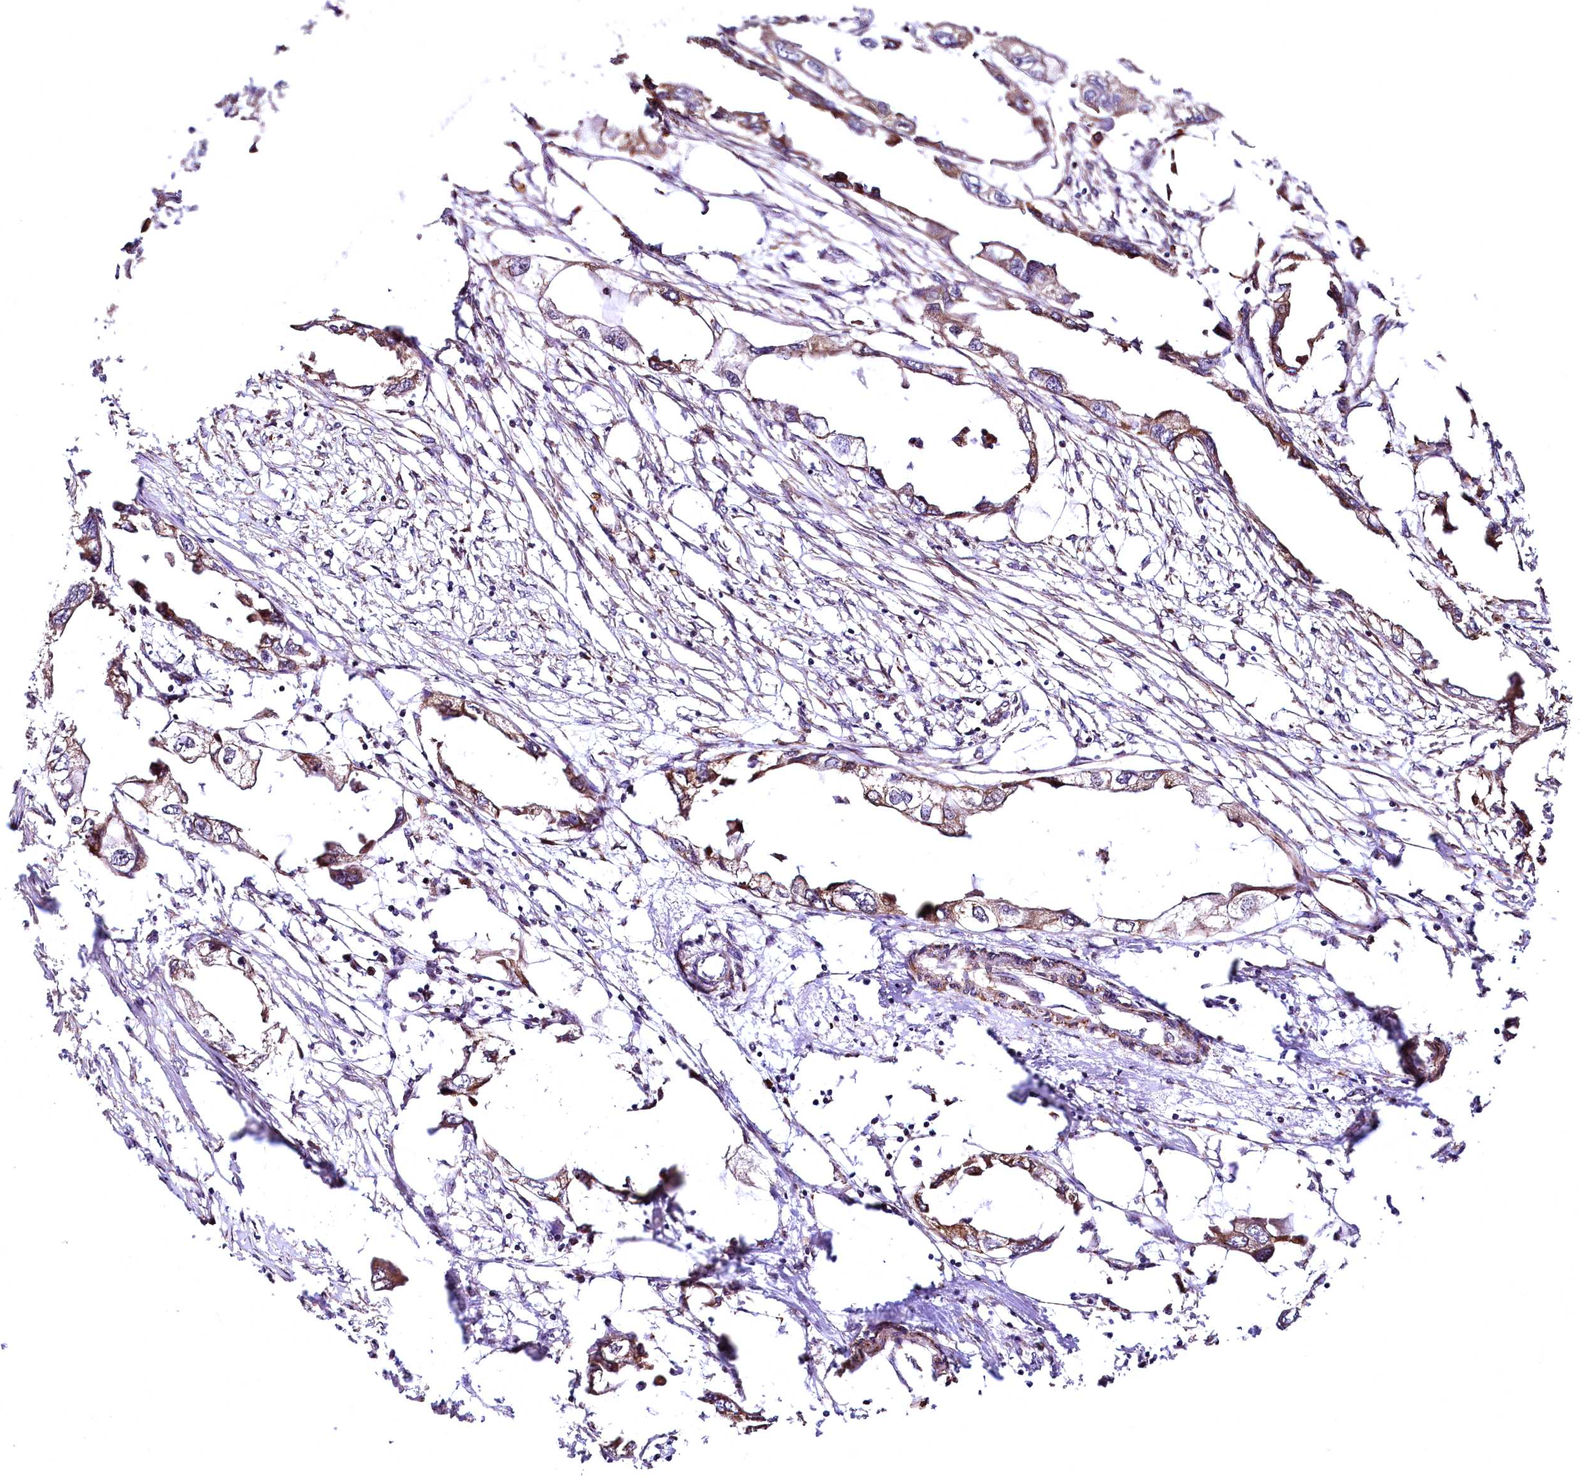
{"staining": {"intensity": "moderate", "quantity": ">75%", "location": "cytoplasmic/membranous"}, "tissue": "endometrial cancer", "cell_type": "Tumor cells", "image_type": "cancer", "snomed": [{"axis": "morphology", "description": "Adenocarcinoma, NOS"}, {"axis": "morphology", "description": "Adenocarcinoma, metastatic, NOS"}, {"axis": "topography", "description": "Adipose tissue"}, {"axis": "topography", "description": "Endometrium"}], "caption": "The photomicrograph displays staining of endometrial cancer (adenocarcinoma), revealing moderate cytoplasmic/membranous protein expression (brown color) within tumor cells.", "gene": "PDS5B", "patient": {"sex": "female", "age": 67}}